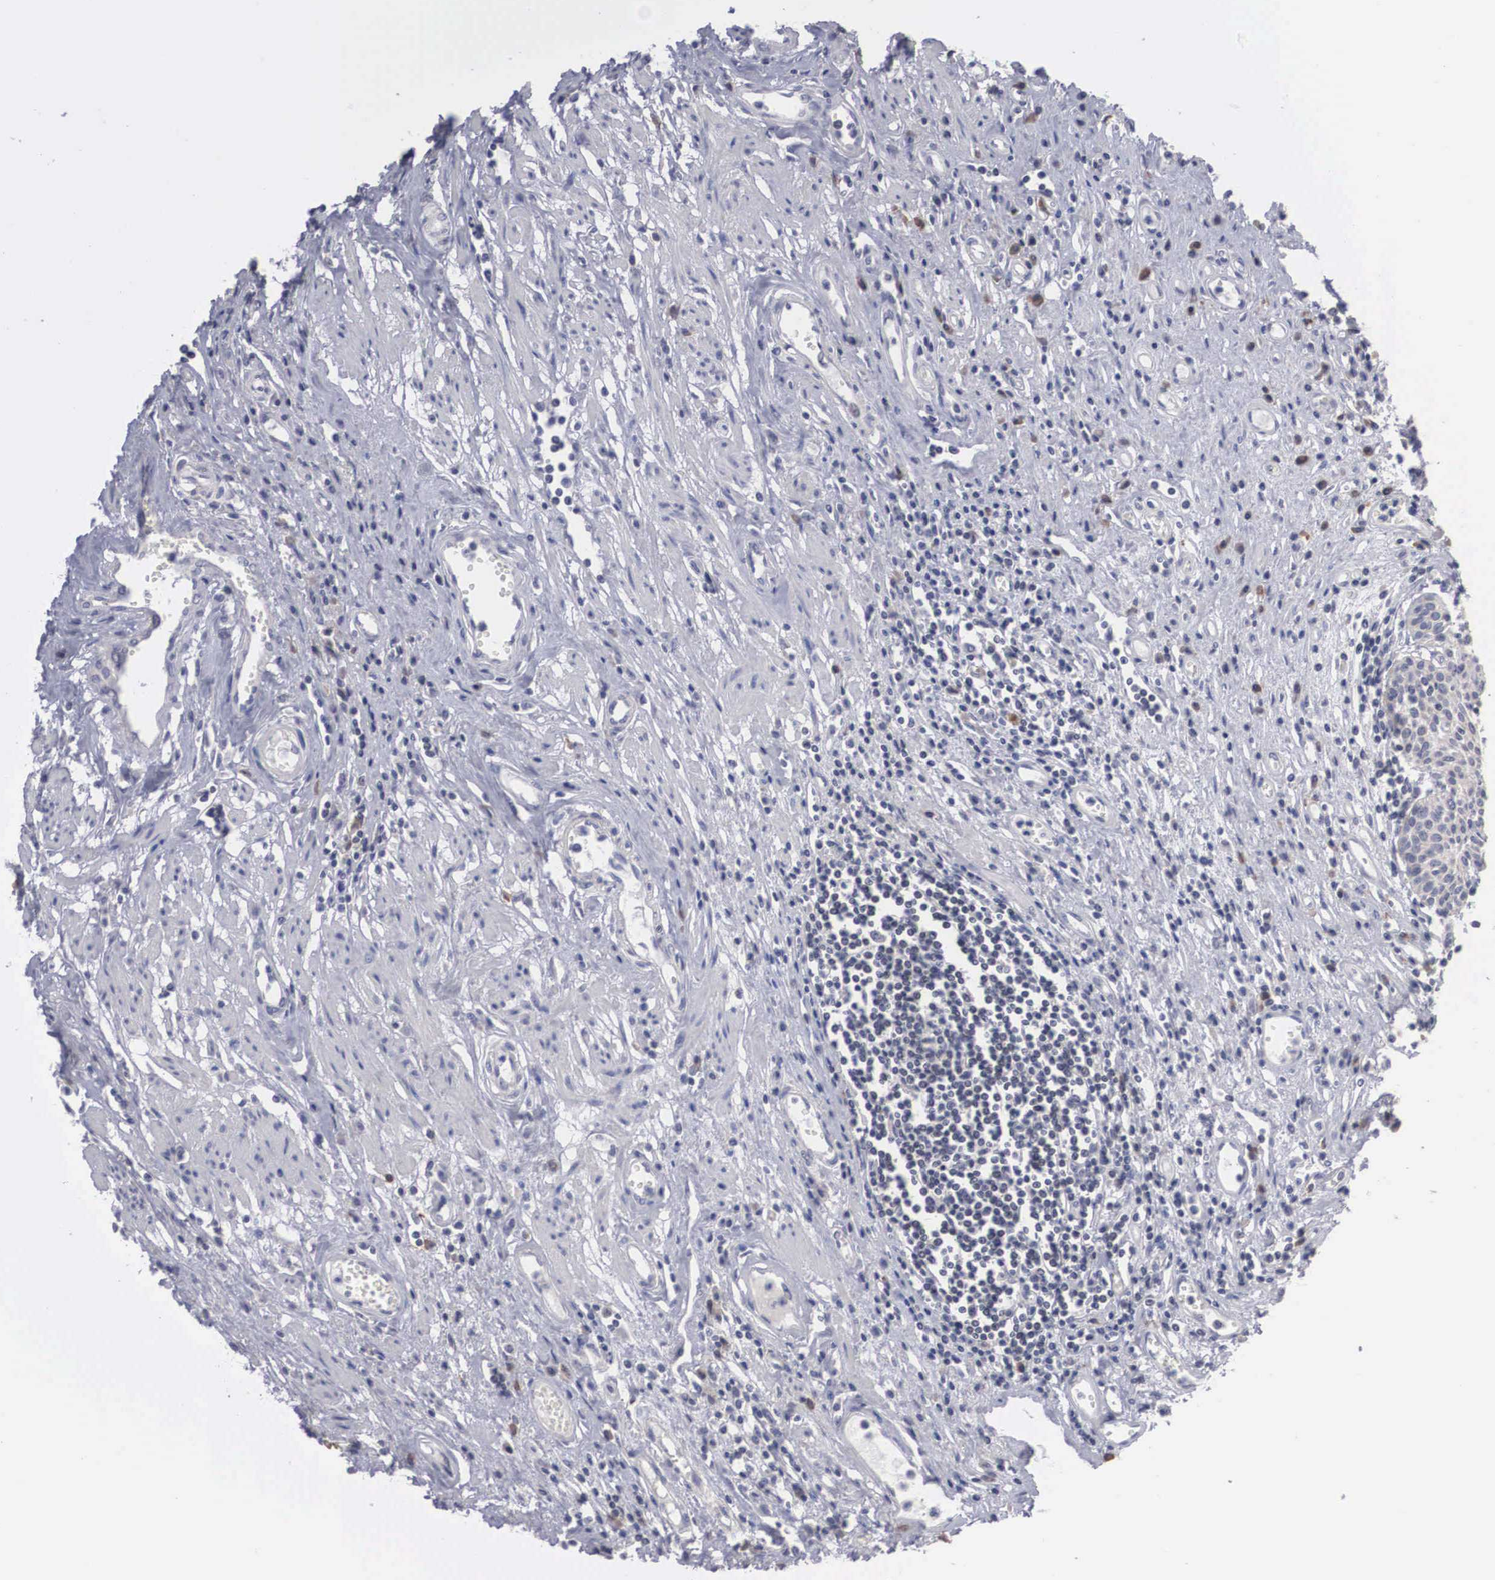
{"staining": {"intensity": "strong", "quantity": ">75%", "location": "cytoplasmic/membranous"}, "tissue": "urinary bladder", "cell_type": "Urothelial cells", "image_type": "normal", "snomed": [{"axis": "morphology", "description": "Normal tissue, NOS"}, {"axis": "topography", "description": "Urinary bladder"}], "caption": "Protein staining of benign urinary bladder shows strong cytoplasmic/membranous staining in about >75% of urothelial cells.", "gene": "WDR89", "patient": {"sex": "female", "age": 39}}